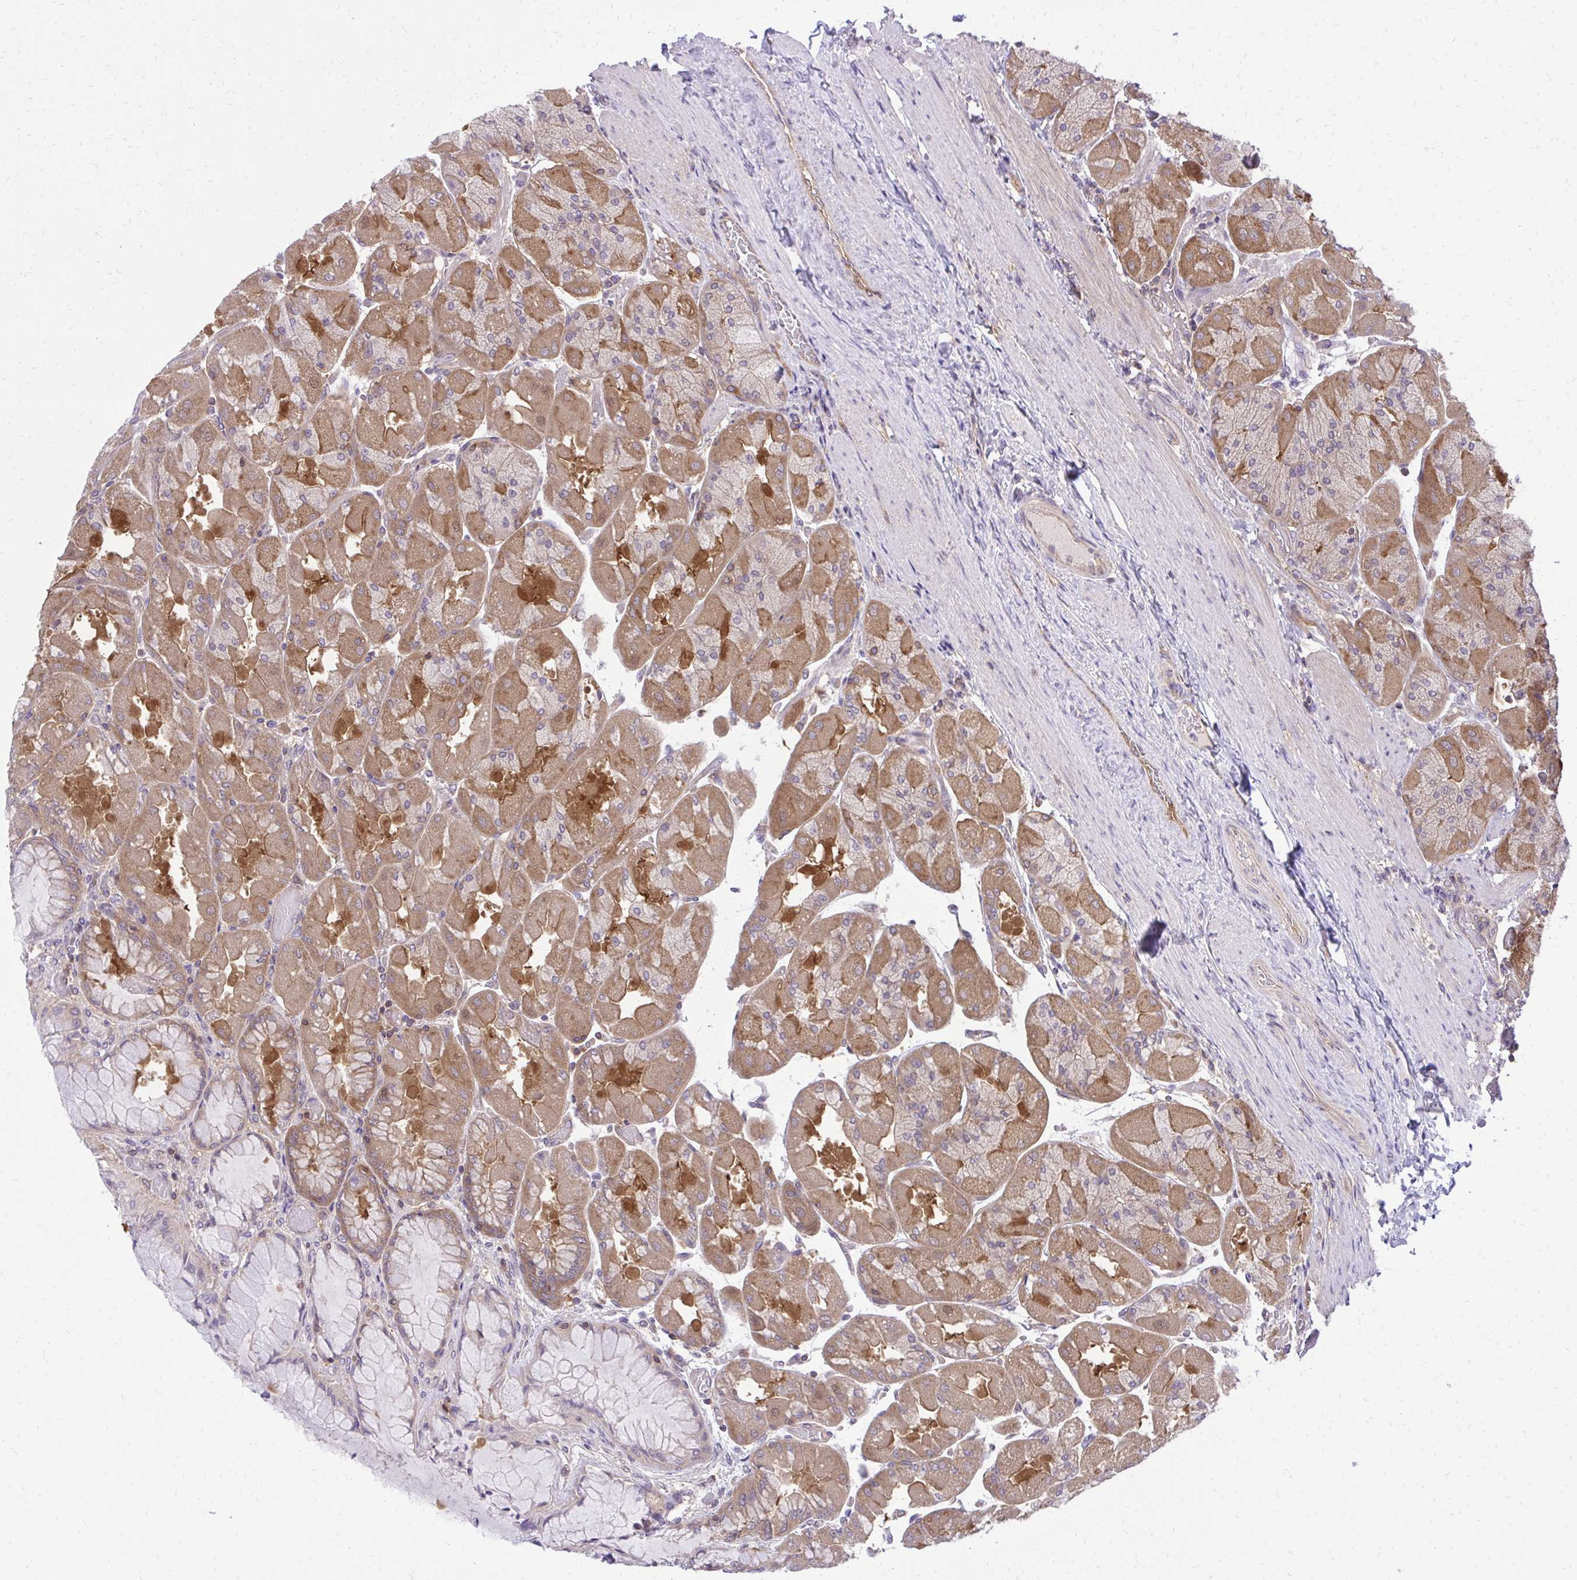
{"staining": {"intensity": "moderate", "quantity": ">75%", "location": "cytoplasmic/membranous"}, "tissue": "stomach", "cell_type": "Glandular cells", "image_type": "normal", "snomed": [{"axis": "morphology", "description": "Normal tissue, NOS"}, {"axis": "topography", "description": "Stomach"}], "caption": "Immunohistochemistry (IHC) (DAB) staining of normal stomach reveals moderate cytoplasmic/membranous protein staining in approximately >75% of glandular cells. Ihc stains the protein in brown and the nuclei are stained blue.", "gene": "PPP5C", "patient": {"sex": "female", "age": 61}}